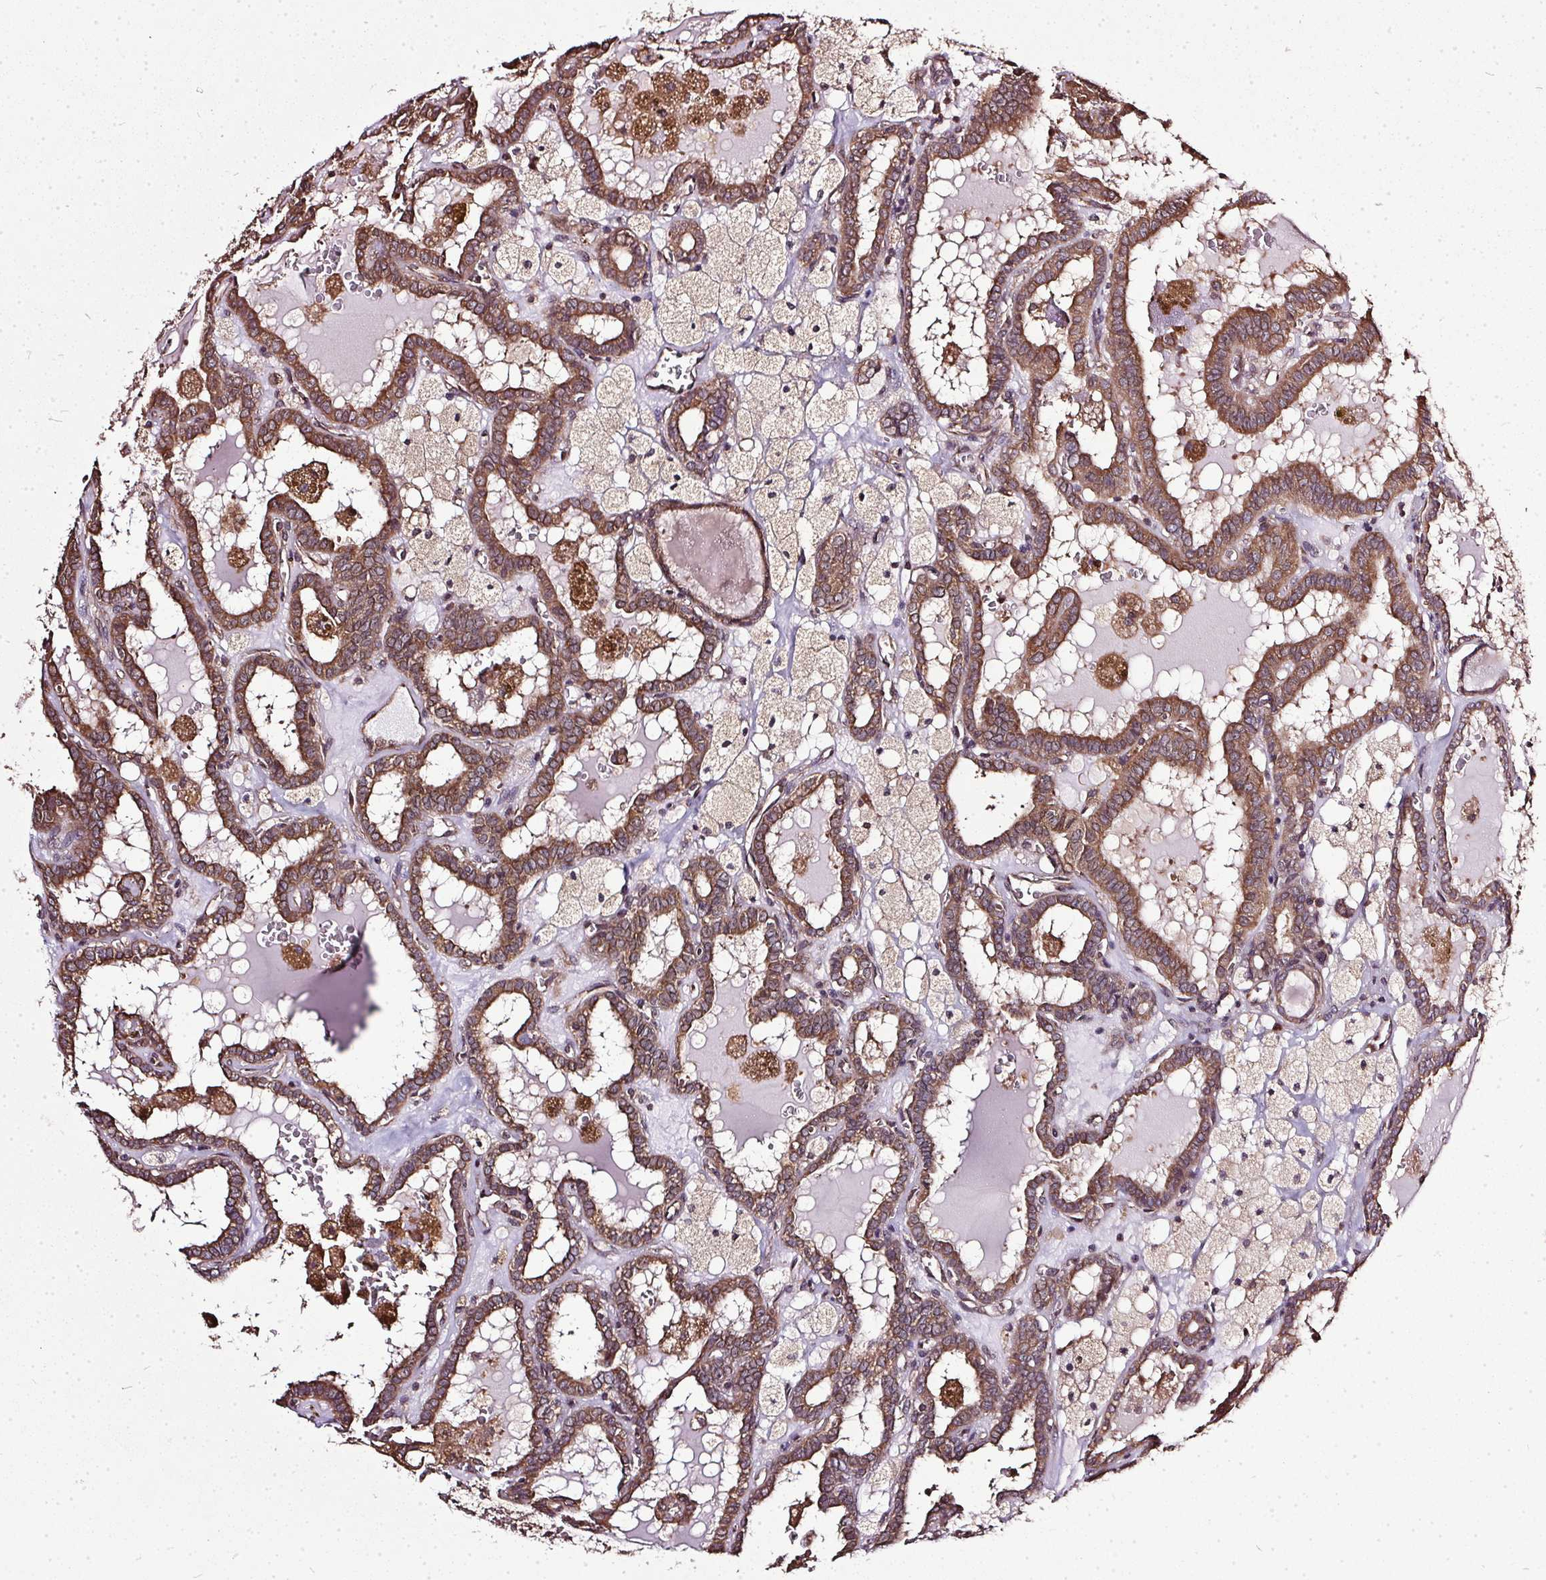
{"staining": {"intensity": "strong", "quantity": ">75%", "location": "cytoplasmic/membranous"}, "tissue": "thyroid cancer", "cell_type": "Tumor cells", "image_type": "cancer", "snomed": [{"axis": "morphology", "description": "Papillary adenocarcinoma, NOS"}, {"axis": "topography", "description": "Thyroid gland"}], "caption": "Thyroid cancer (papillary adenocarcinoma) was stained to show a protein in brown. There is high levels of strong cytoplasmic/membranous staining in approximately >75% of tumor cells.", "gene": "EIF2S1", "patient": {"sex": "female", "age": 39}}